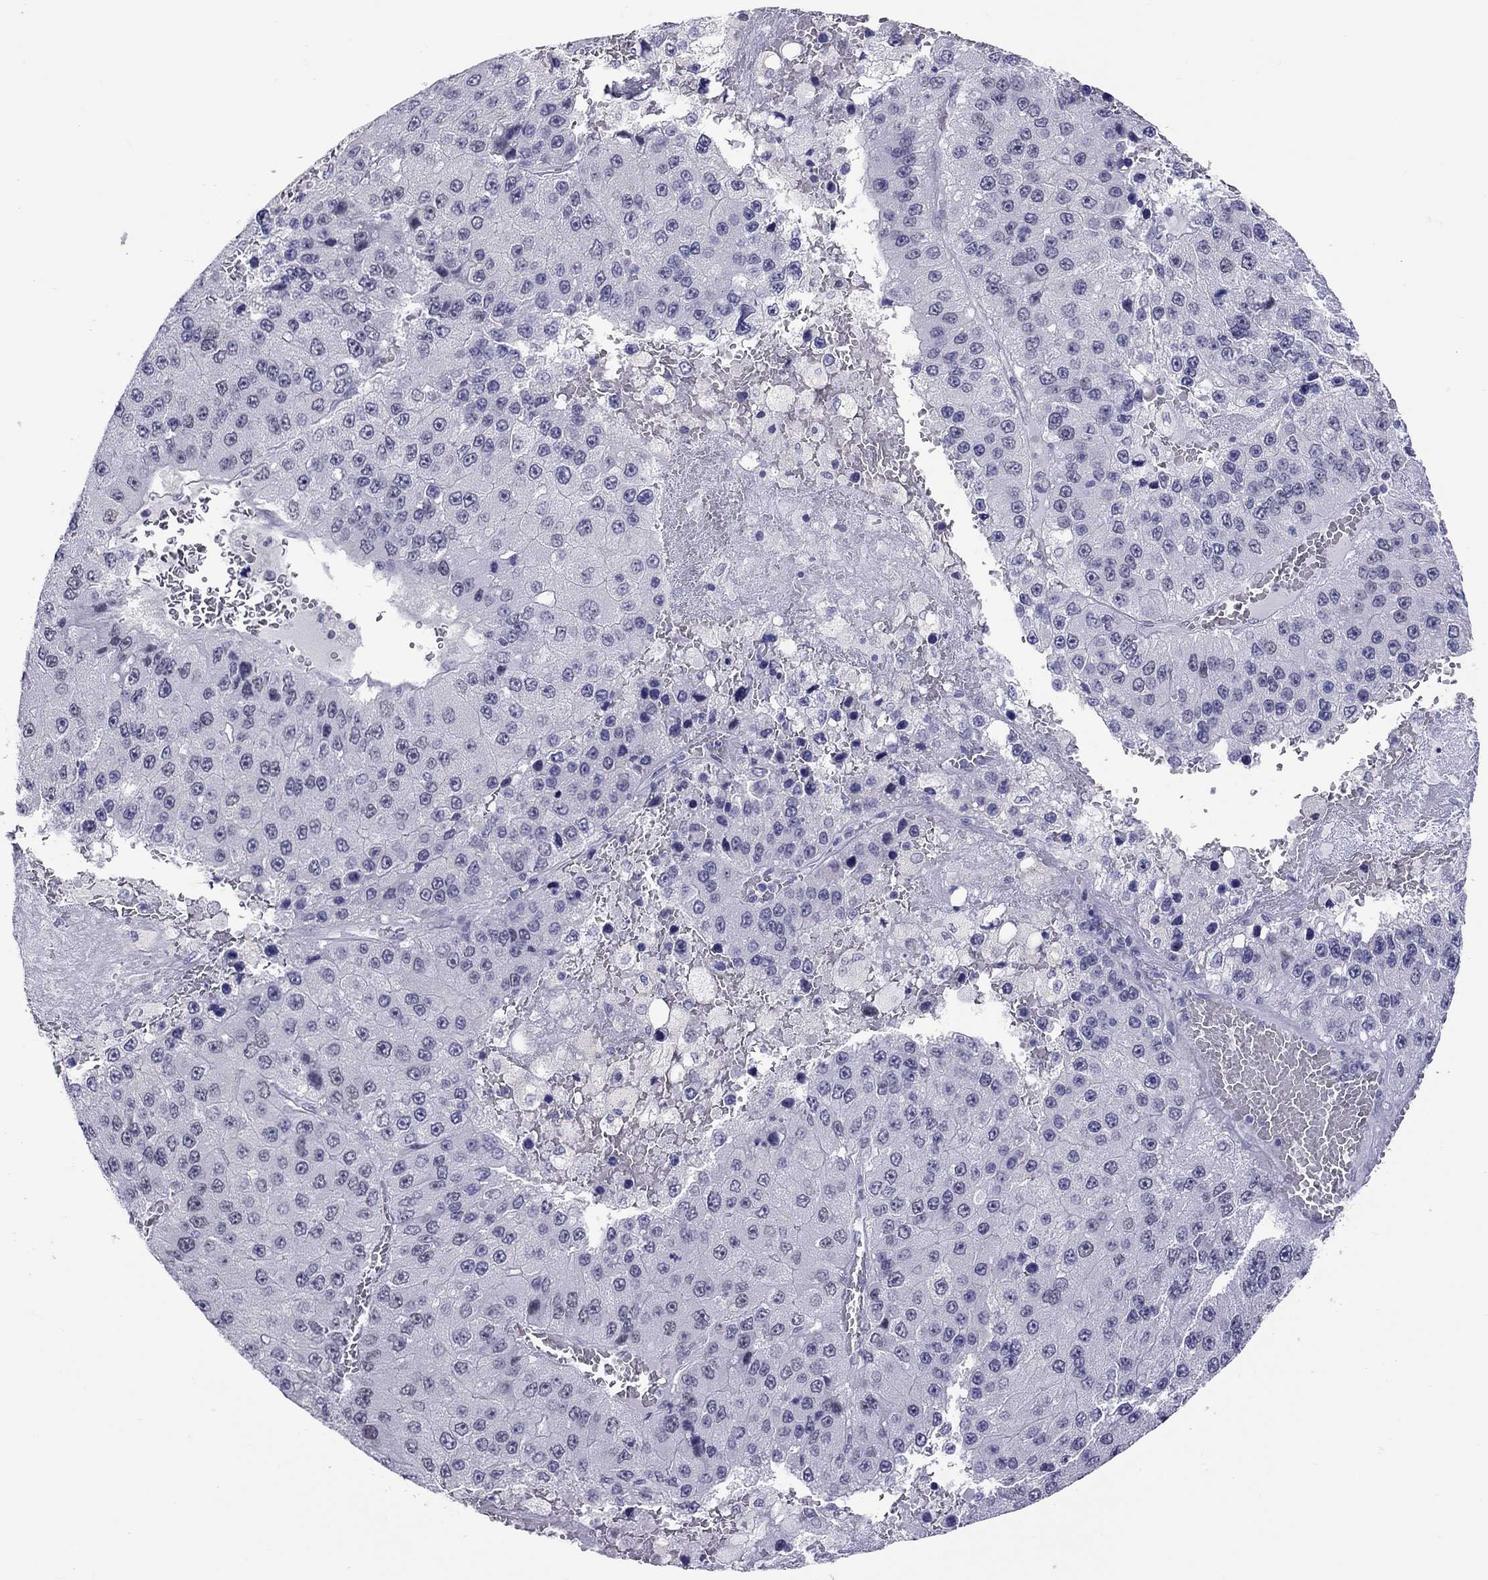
{"staining": {"intensity": "negative", "quantity": "none", "location": "none"}, "tissue": "liver cancer", "cell_type": "Tumor cells", "image_type": "cancer", "snomed": [{"axis": "morphology", "description": "Carcinoma, Hepatocellular, NOS"}, {"axis": "topography", "description": "Liver"}], "caption": "IHC micrograph of neoplastic tissue: human liver cancer (hepatocellular carcinoma) stained with DAB (3,3'-diaminobenzidine) reveals no significant protein staining in tumor cells.", "gene": "CHRNB3", "patient": {"sex": "female", "age": 73}}